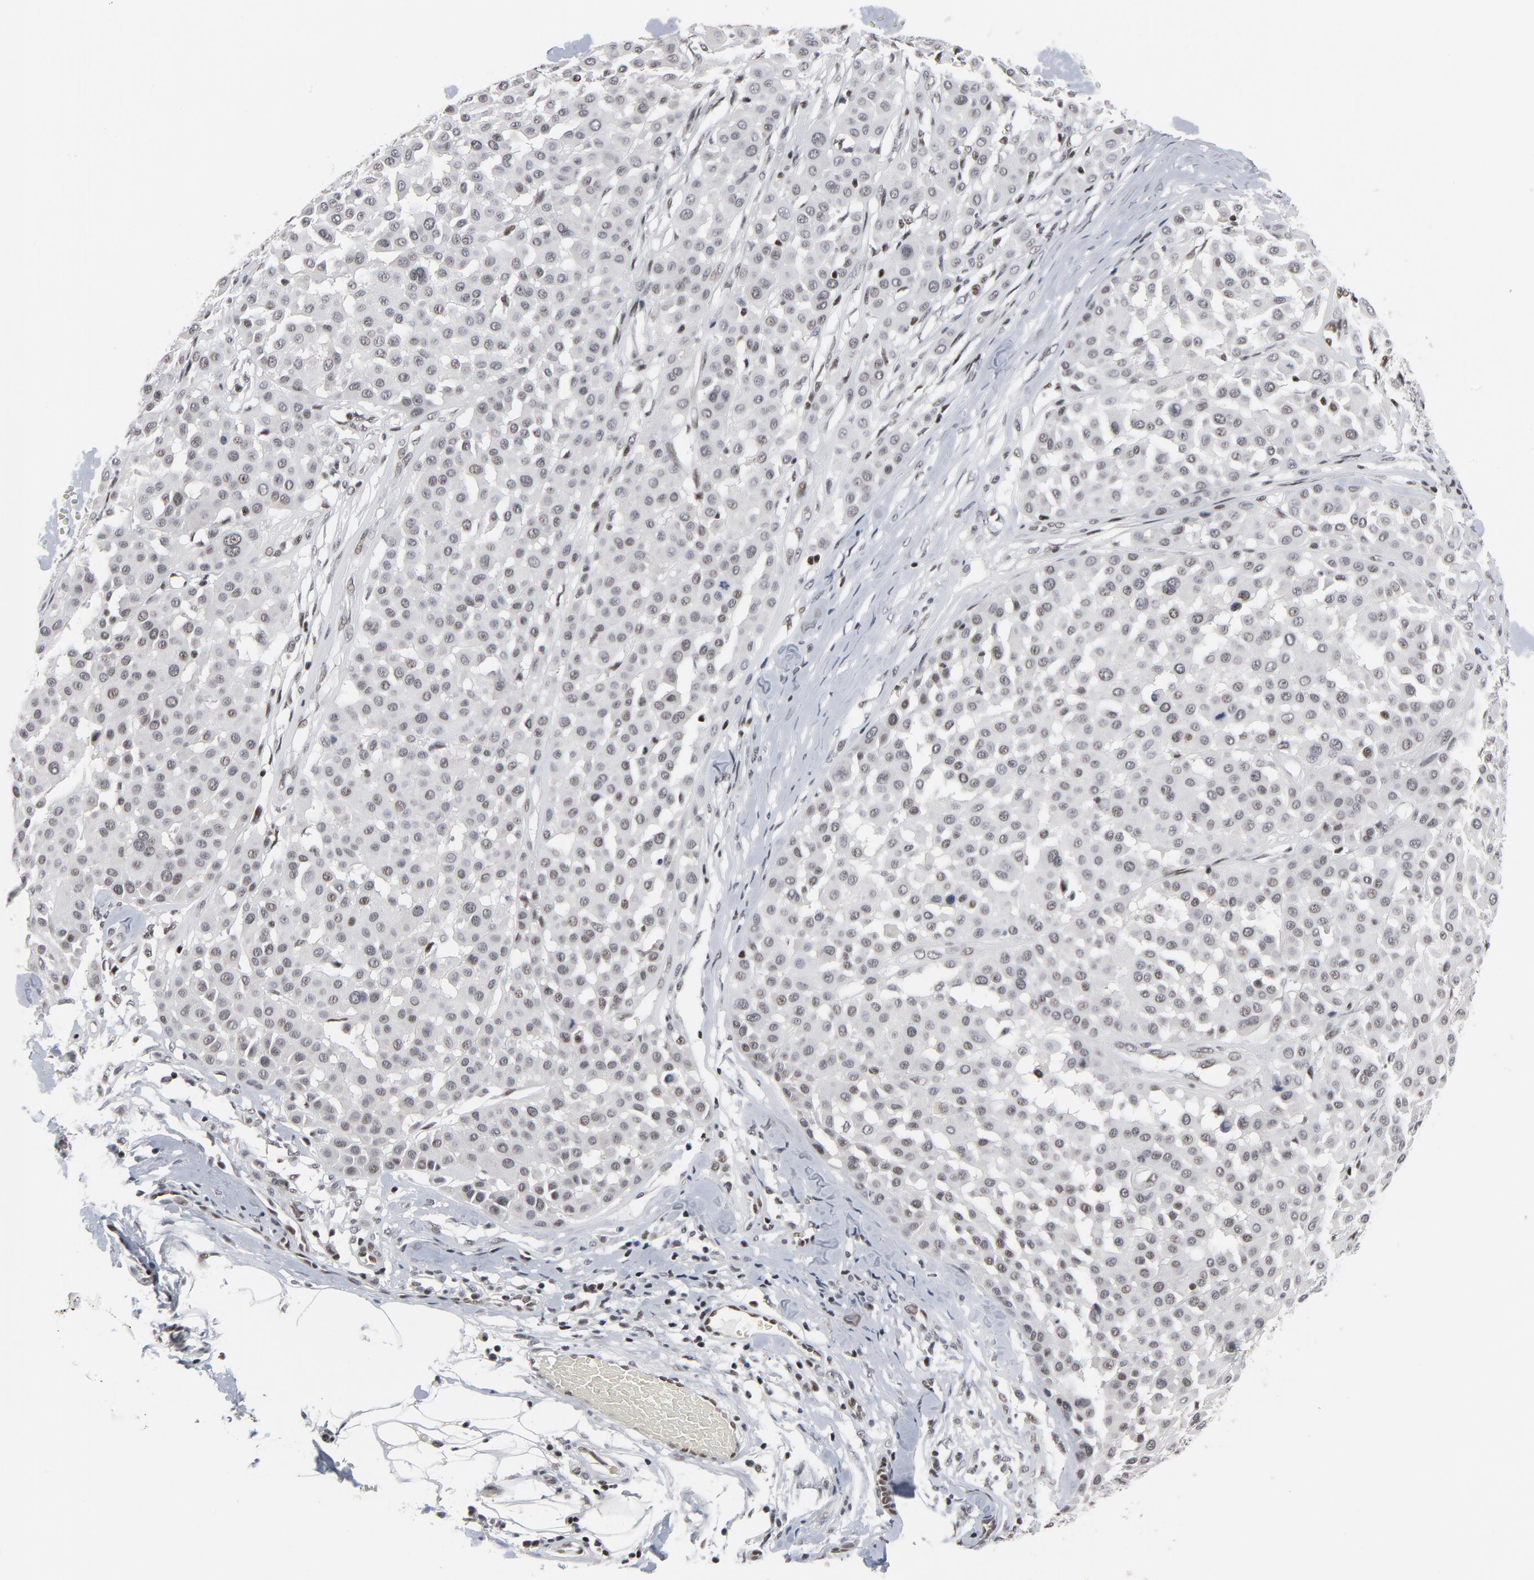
{"staining": {"intensity": "weak", "quantity": "25%-75%", "location": "nuclear"}, "tissue": "melanoma", "cell_type": "Tumor cells", "image_type": "cancer", "snomed": [{"axis": "morphology", "description": "Malignant melanoma, Metastatic site"}, {"axis": "topography", "description": "Soft tissue"}], "caption": "Immunohistochemical staining of human melanoma reveals low levels of weak nuclear protein staining in approximately 25%-75% of tumor cells. (Stains: DAB in brown, nuclei in blue, Microscopy: brightfield microscopy at high magnification).", "gene": "GABPA", "patient": {"sex": "male", "age": 41}}